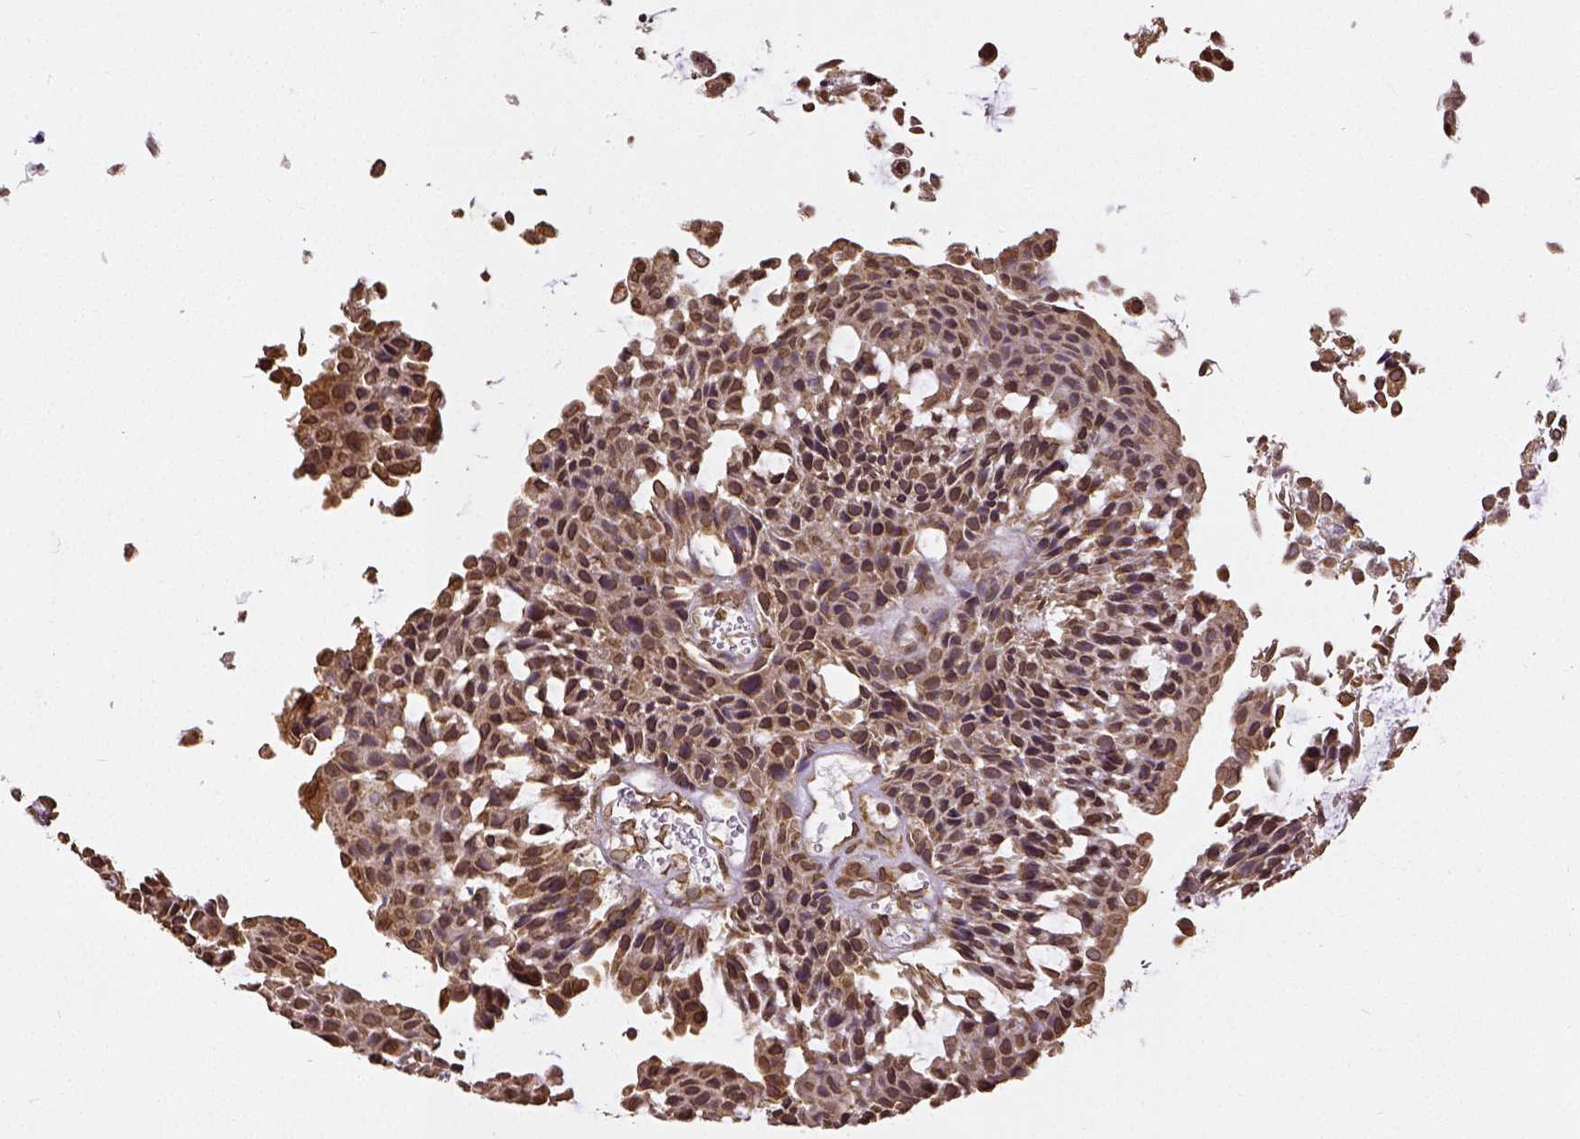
{"staining": {"intensity": "strong", "quantity": ">75%", "location": "cytoplasmic/membranous,nuclear"}, "tissue": "urothelial cancer", "cell_type": "Tumor cells", "image_type": "cancer", "snomed": [{"axis": "morphology", "description": "Urothelial carcinoma, NOS"}, {"axis": "topography", "description": "Urinary bladder"}], "caption": "High-power microscopy captured an immunohistochemistry image of urothelial cancer, revealing strong cytoplasmic/membranous and nuclear positivity in approximately >75% of tumor cells. (DAB IHC, brown staining for protein, blue staining for nuclei).", "gene": "MTDH", "patient": {"sex": "male", "age": 84}}